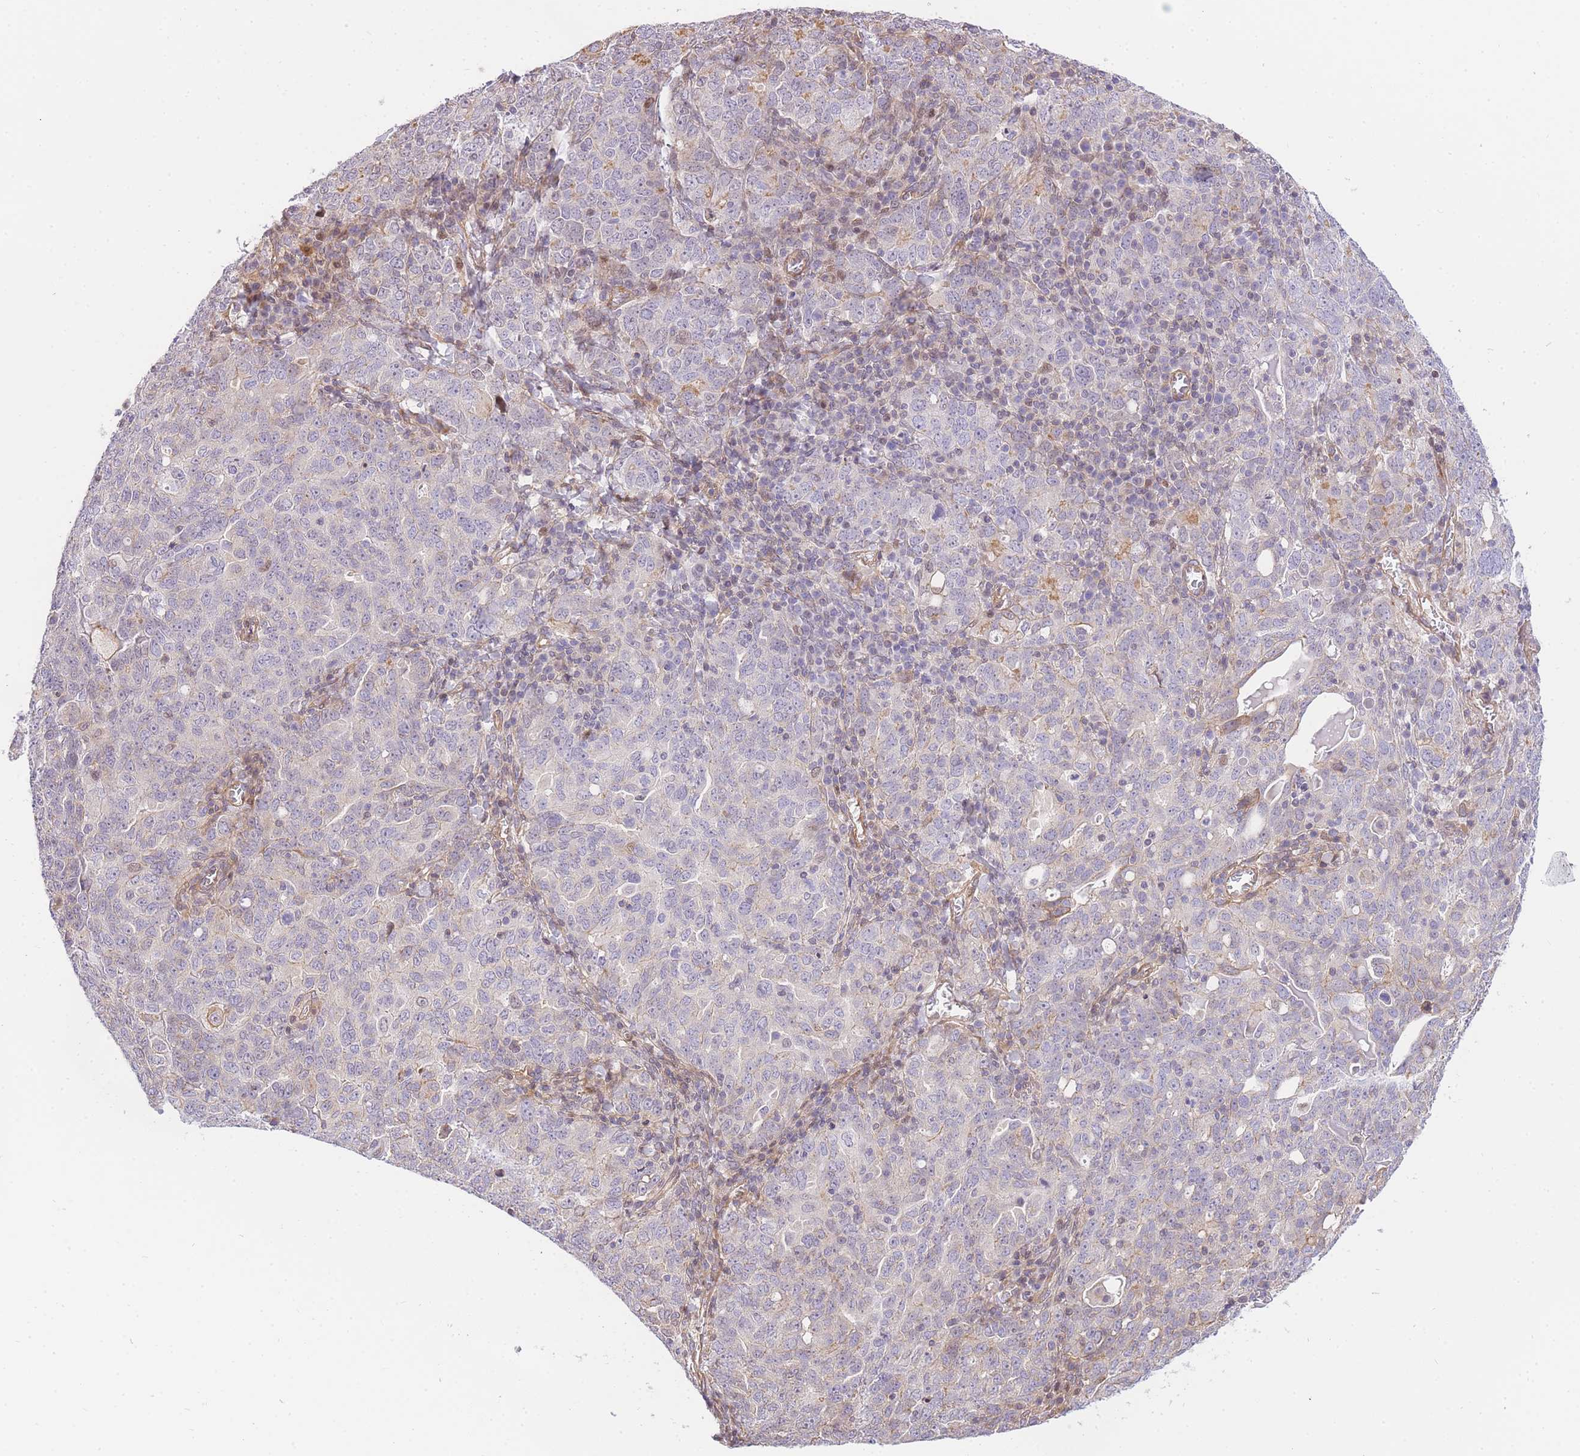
{"staining": {"intensity": "moderate", "quantity": "<25%", "location": "cytoplasmic/membranous"}, "tissue": "ovarian cancer", "cell_type": "Tumor cells", "image_type": "cancer", "snomed": [{"axis": "morphology", "description": "Carcinoma, endometroid"}, {"axis": "topography", "description": "Ovary"}], "caption": "The histopathology image demonstrates a brown stain indicating the presence of a protein in the cytoplasmic/membranous of tumor cells in ovarian cancer (endometroid carcinoma).", "gene": "S100PBP", "patient": {"sex": "female", "age": 62}}